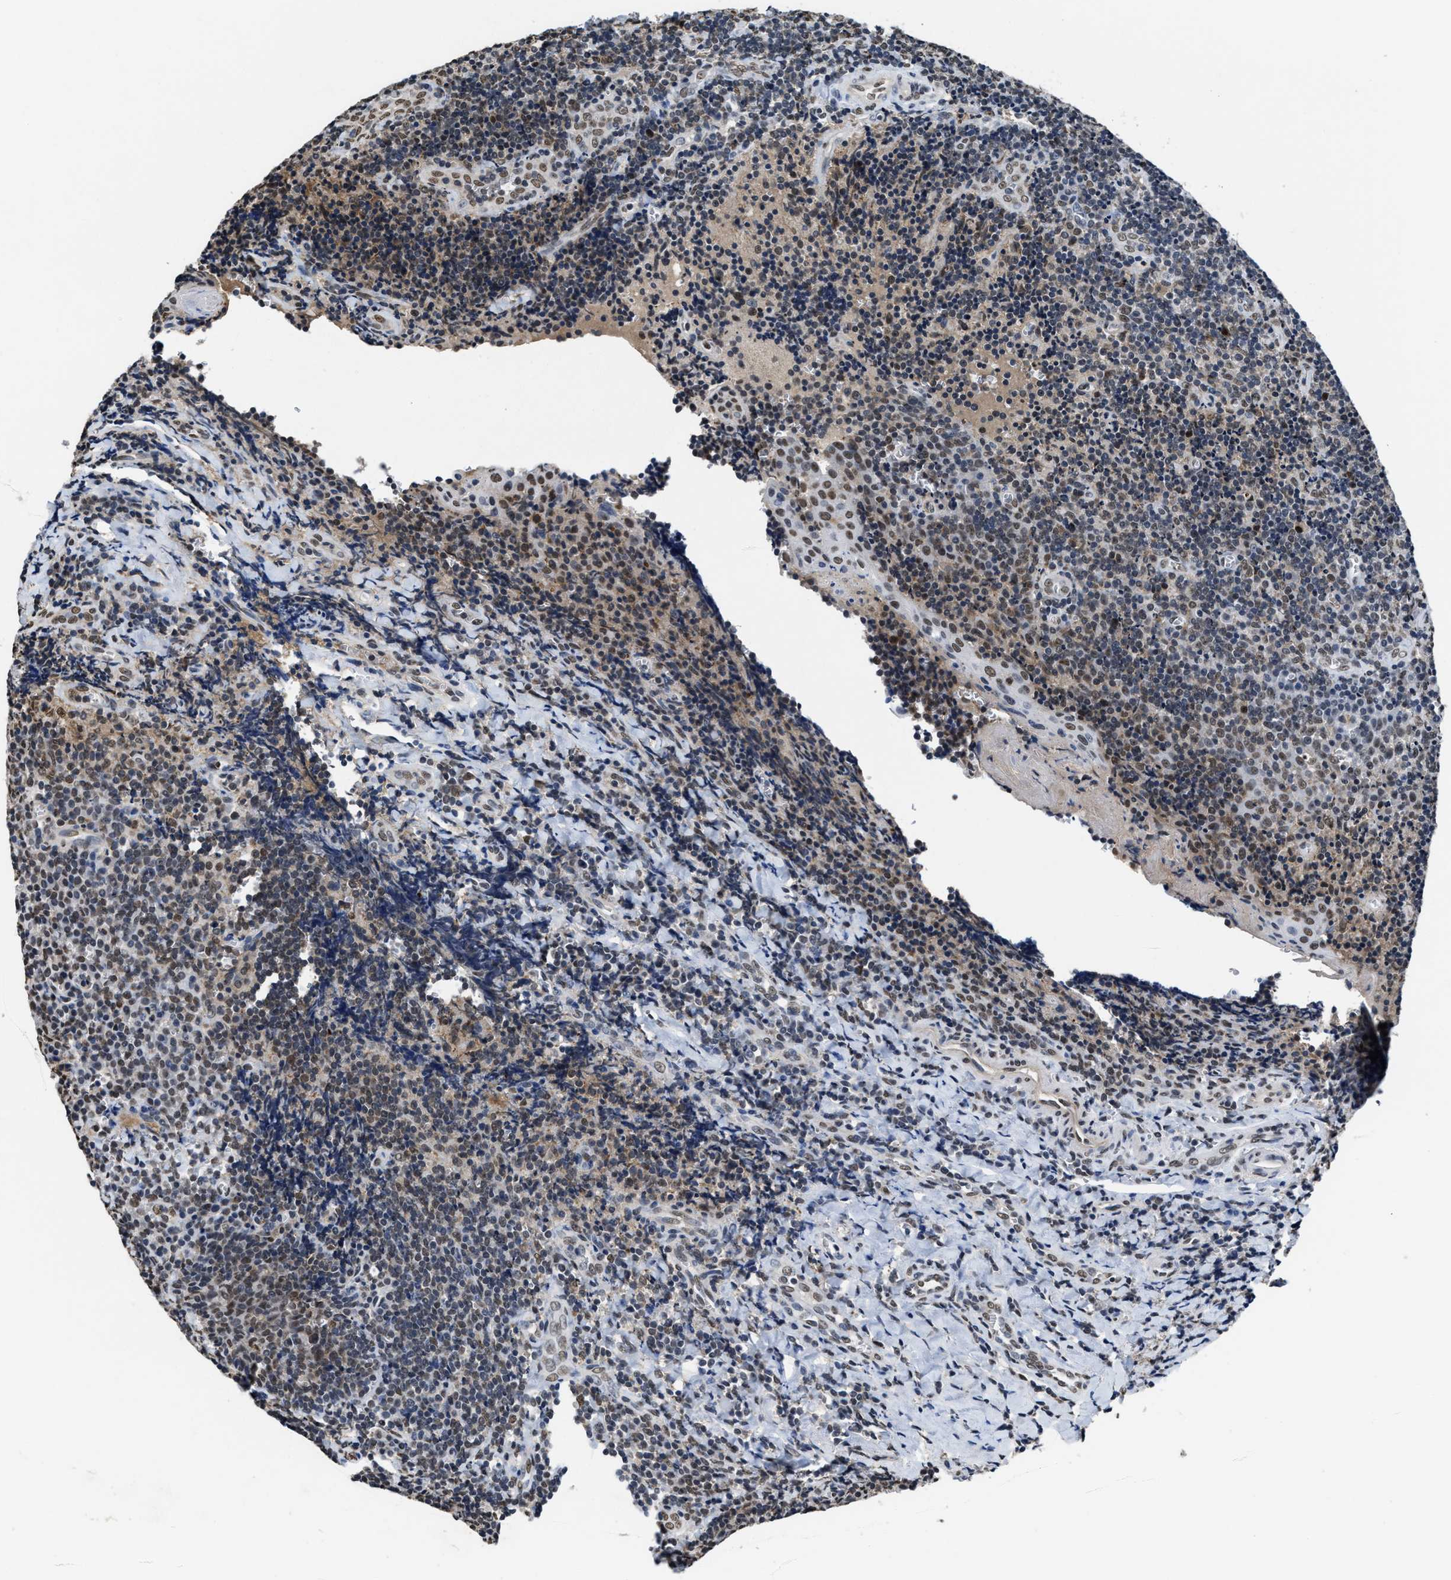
{"staining": {"intensity": "moderate", "quantity": "25%-75%", "location": "nuclear"}, "tissue": "tonsil", "cell_type": "Non-germinal center cells", "image_type": "normal", "snomed": [{"axis": "morphology", "description": "Normal tissue, NOS"}, {"axis": "morphology", "description": "Inflammation, NOS"}, {"axis": "topography", "description": "Tonsil"}], "caption": "IHC micrograph of unremarkable tonsil stained for a protein (brown), which exhibits medium levels of moderate nuclear staining in approximately 25%-75% of non-germinal center cells.", "gene": "SUPT16H", "patient": {"sex": "female", "age": 31}}